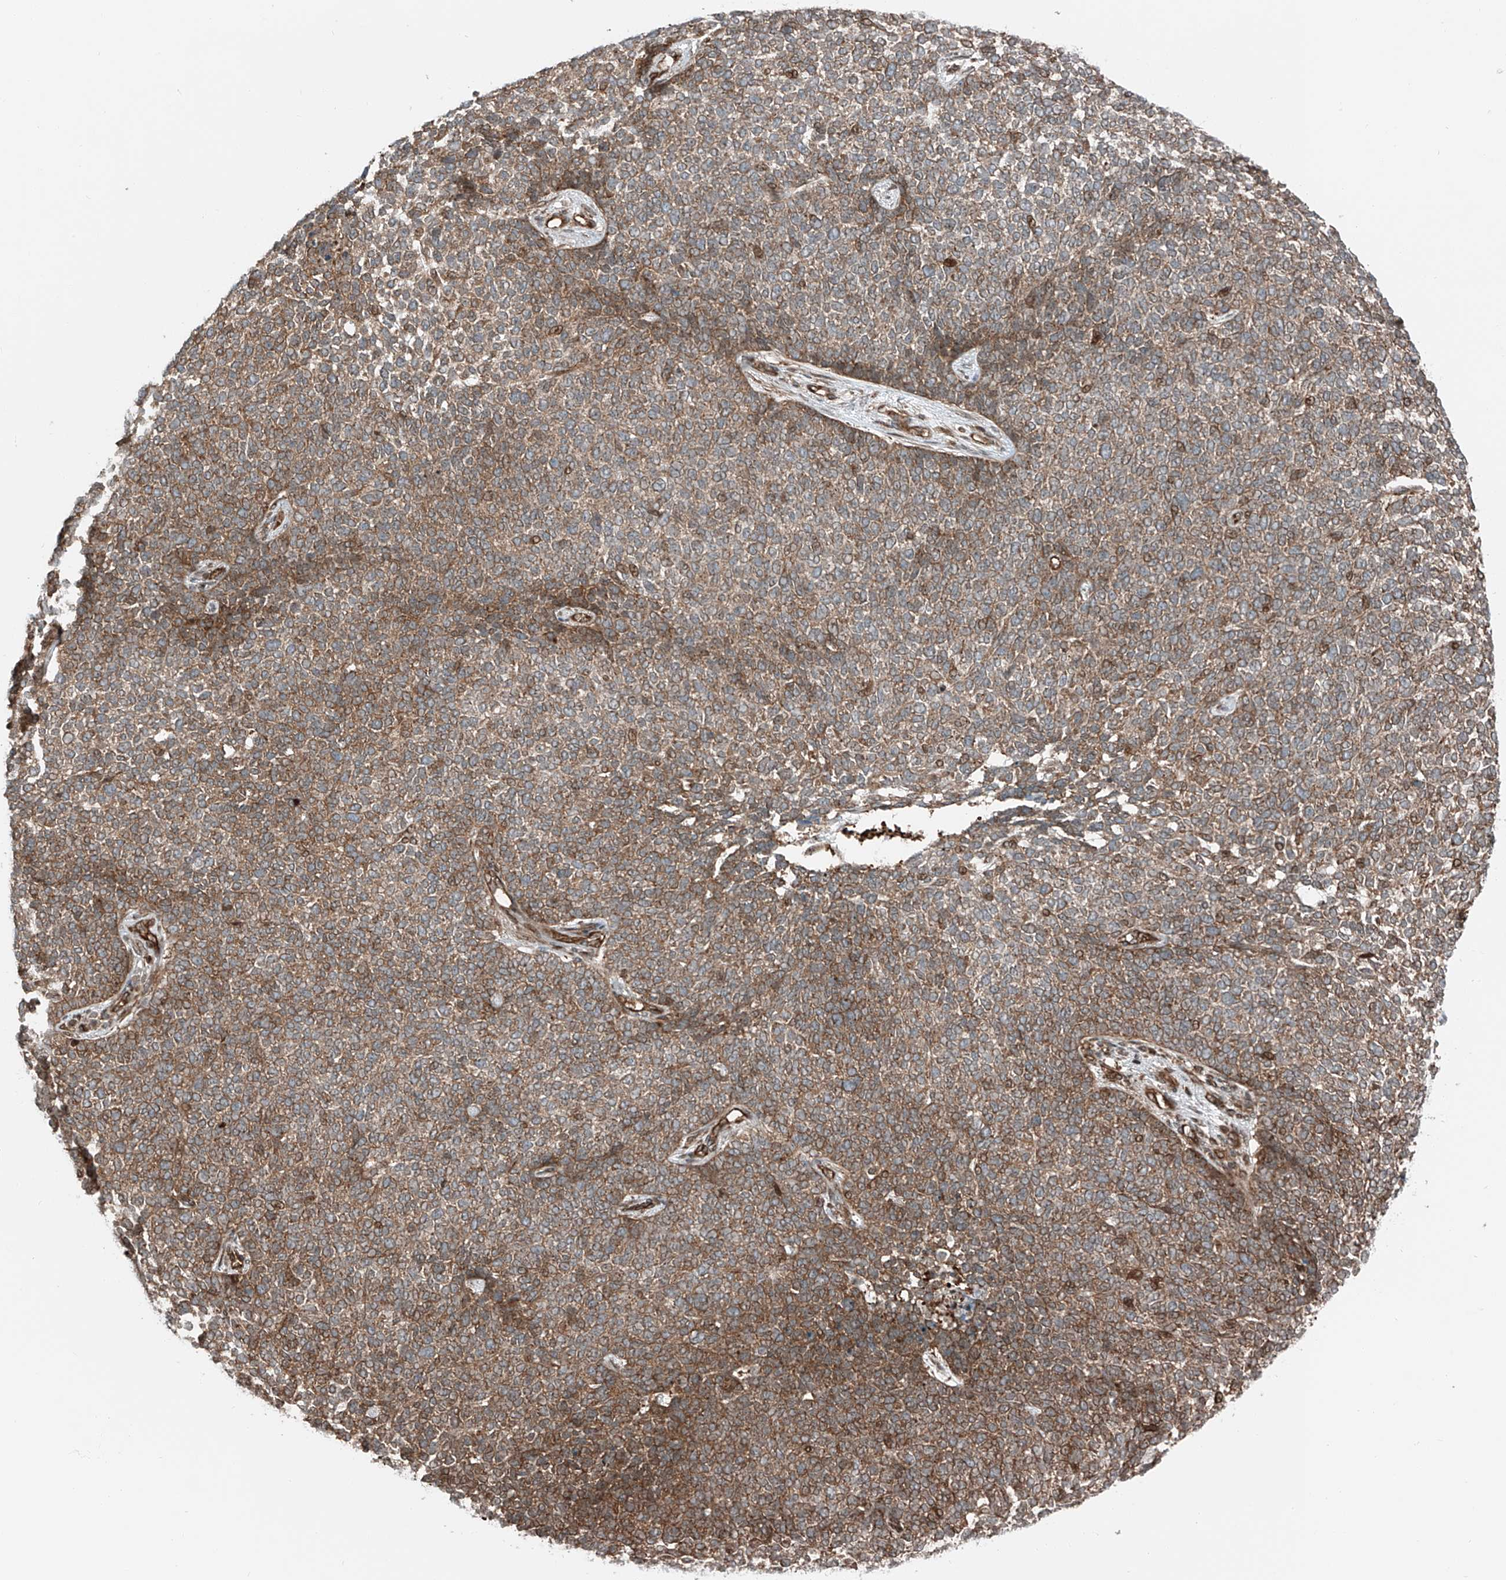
{"staining": {"intensity": "moderate", "quantity": ">75%", "location": "cytoplasmic/membranous"}, "tissue": "skin cancer", "cell_type": "Tumor cells", "image_type": "cancer", "snomed": [{"axis": "morphology", "description": "Basal cell carcinoma"}, {"axis": "topography", "description": "Skin"}], "caption": "This photomicrograph reveals basal cell carcinoma (skin) stained with IHC to label a protein in brown. The cytoplasmic/membranous of tumor cells show moderate positivity for the protein. Nuclei are counter-stained blue.", "gene": "USP48", "patient": {"sex": "female", "age": 84}}